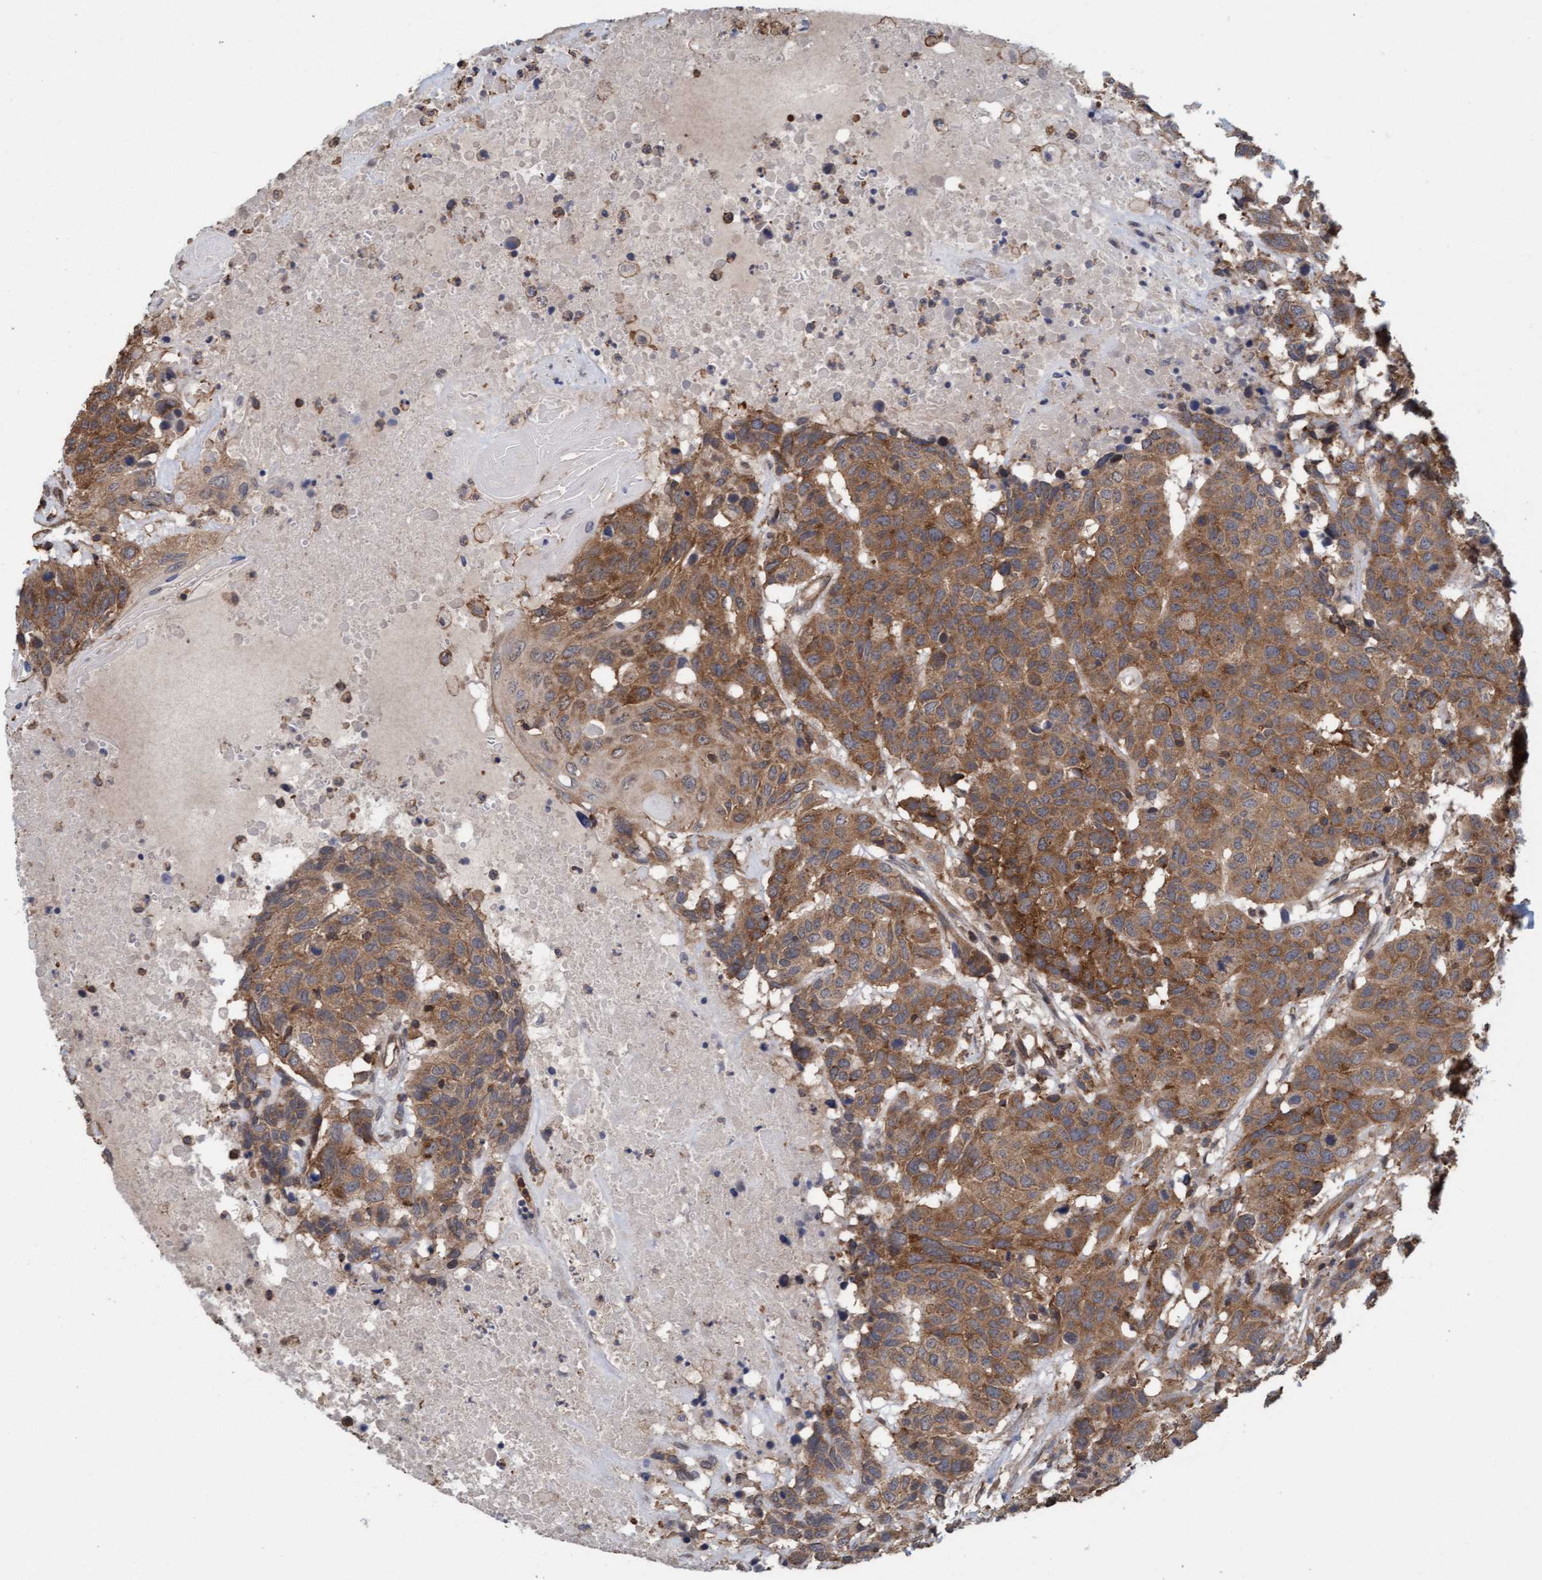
{"staining": {"intensity": "moderate", "quantity": ">75%", "location": "cytoplasmic/membranous"}, "tissue": "head and neck cancer", "cell_type": "Tumor cells", "image_type": "cancer", "snomed": [{"axis": "morphology", "description": "Squamous cell carcinoma, NOS"}, {"axis": "topography", "description": "Head-Neck"}], "caption": "There is medium levels of moderate cytoplasmic/membranous staining in tumor cells of squamous cell carcinoma (head and neck), as demonstrated by immunohistochemical staining (brown color).", "gene": "FXR2", "patient": {"sex": "male", "age": 66}}